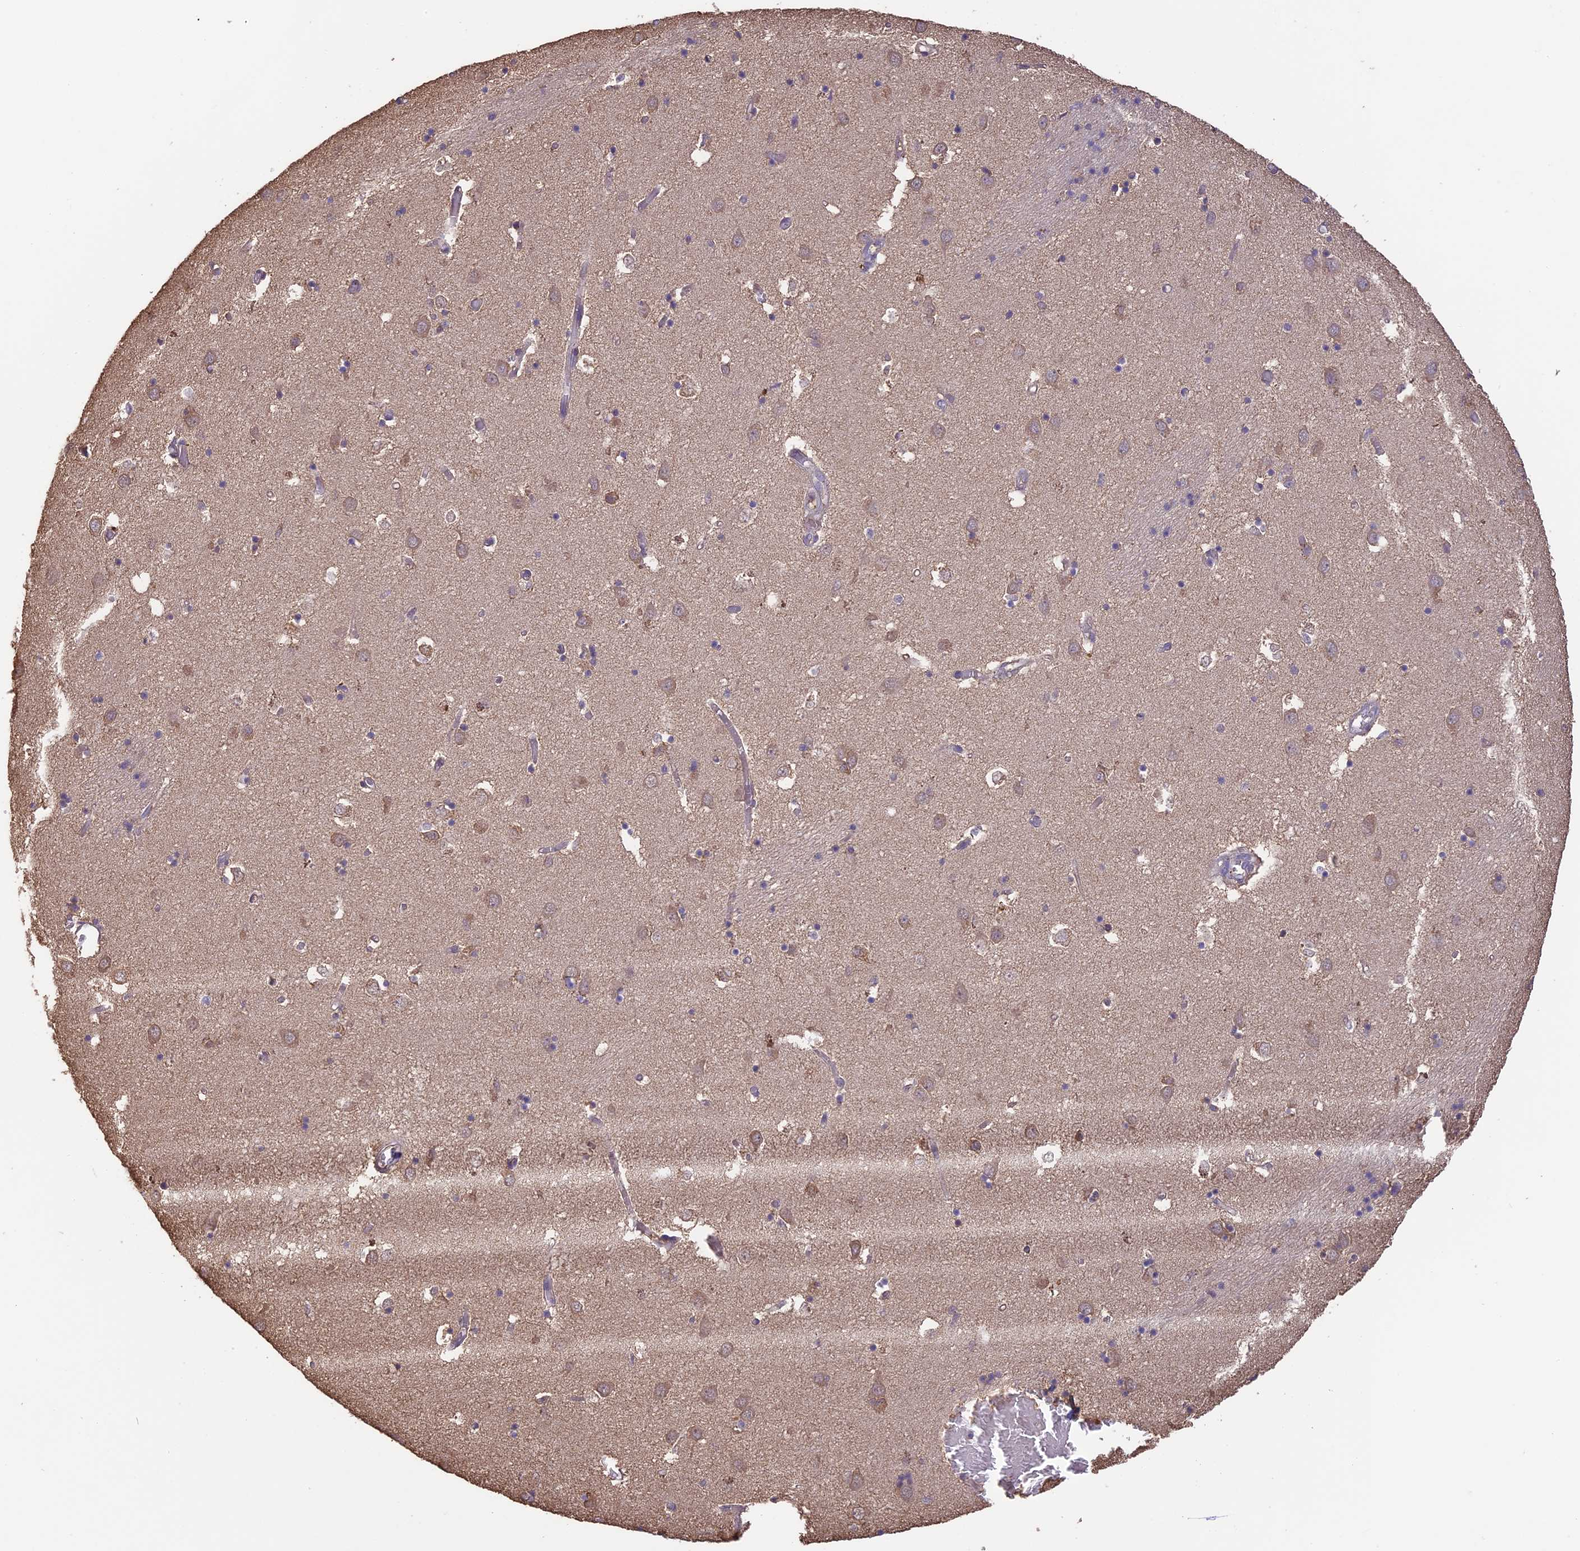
{"staining": {"intensity": "weak", "quantity": "<25%", "location": "cytoplasmic/membranous"}, "tissue": "caudate", "cell_type": "Glial cells", "image_type": "normal", "snomed": [{"axis": "morphology", "description": "Normal tissue, NOS"}, {"axis": "topography", "description": "Lateral ventricle wall"}], "caption": "Immunohistochemical staining of unremarkable human caudate shows no significant expression in glial cells.", "gene": "ARHGAP19", "patient": {"sex": "male", "age": 70}}